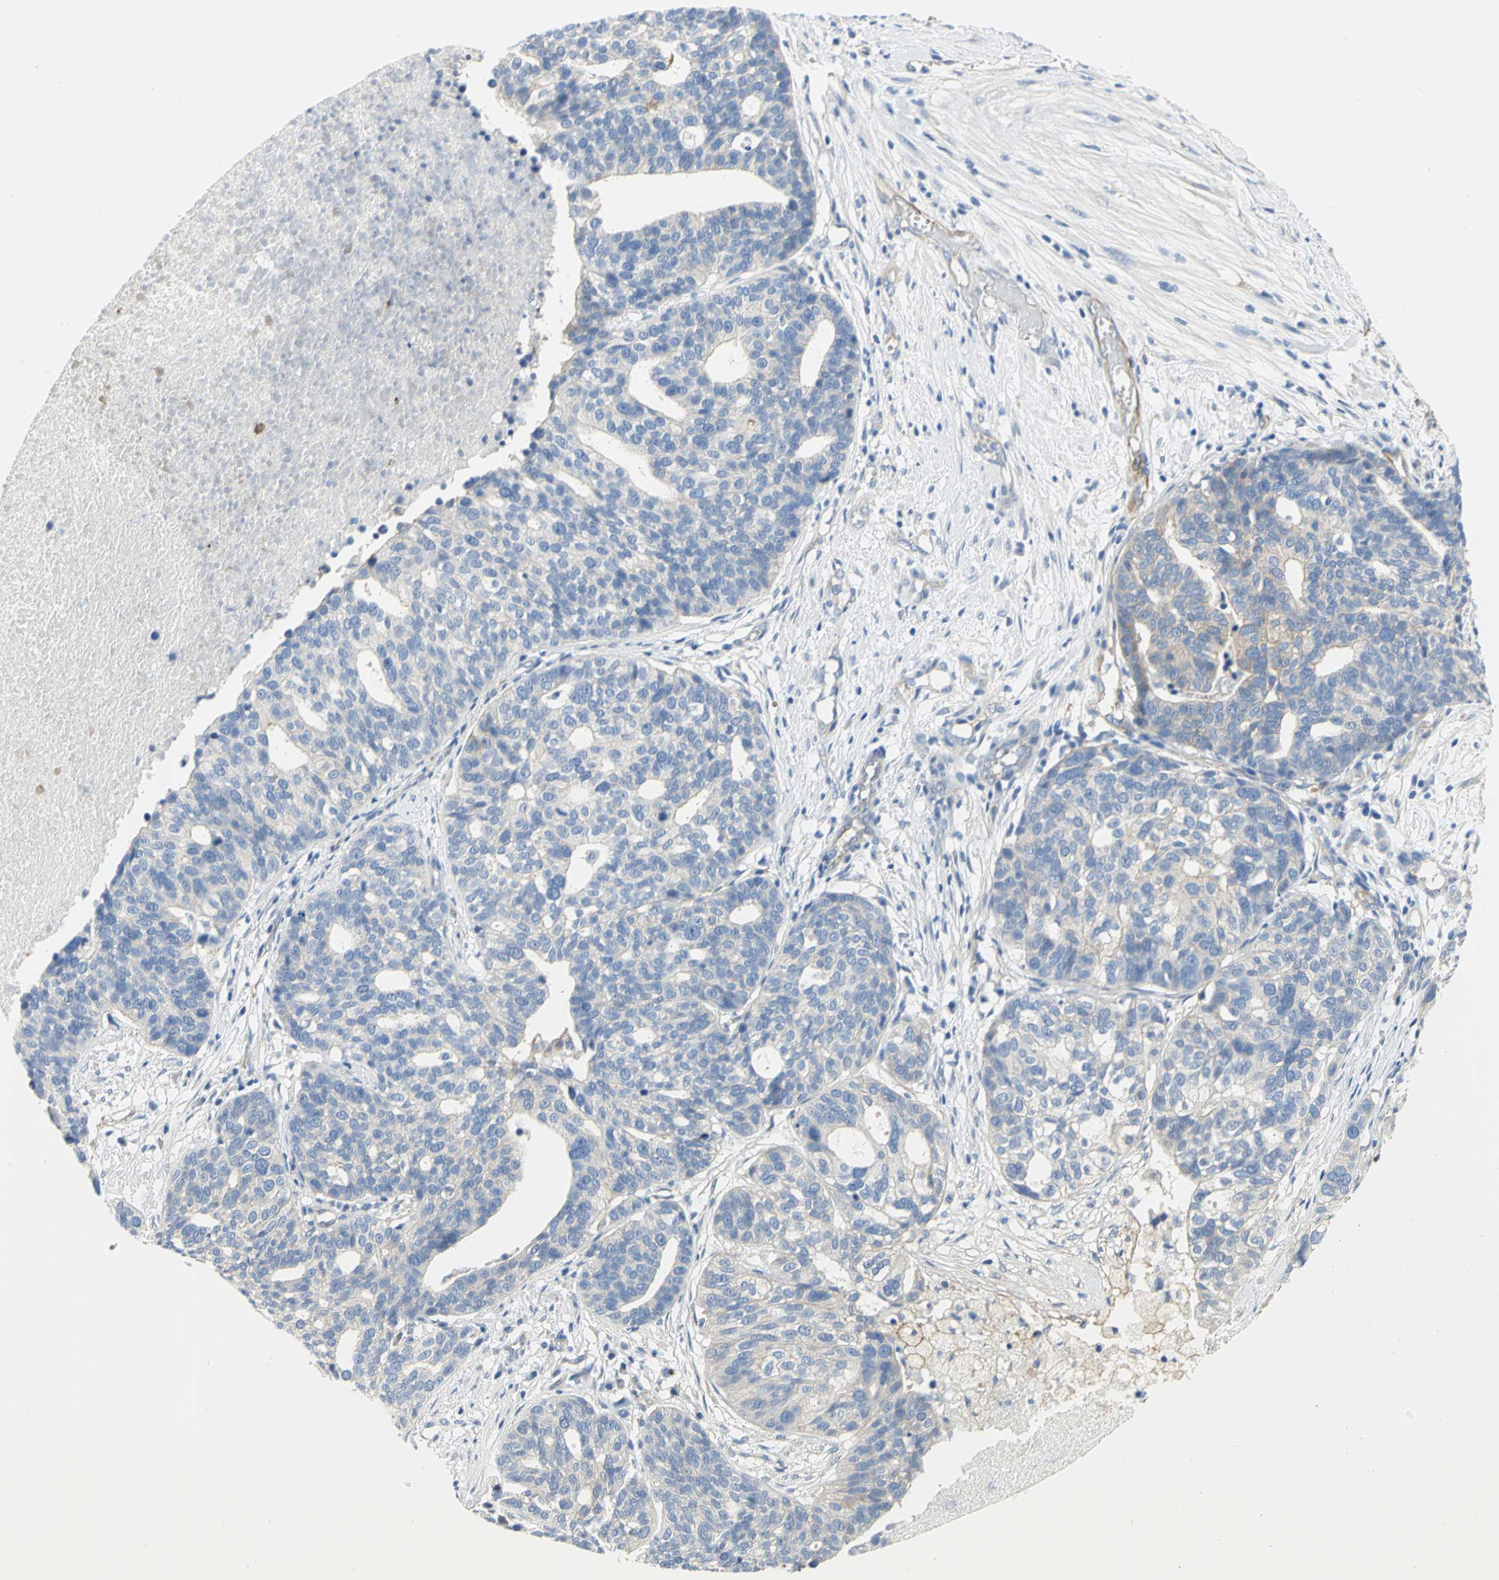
{"staining": {"intensity": "negative", "quantity": "none", "location": "none"}, "tissue": "ovarian cancer", "cell_type": "Tumor cells", "image_type": "cancer", "snomed": [{"axis": "morphology", "description": "Cystadenocarcinoma, serous, NOS"}, {"axis": "topography", "description": "Ovary"}], "caption": "Tumor cells show no significant expression in serous cystadenocarcinoma (ovarian).", "gene": "FLNB", "patient": {"sex": "female", "age": 59}}